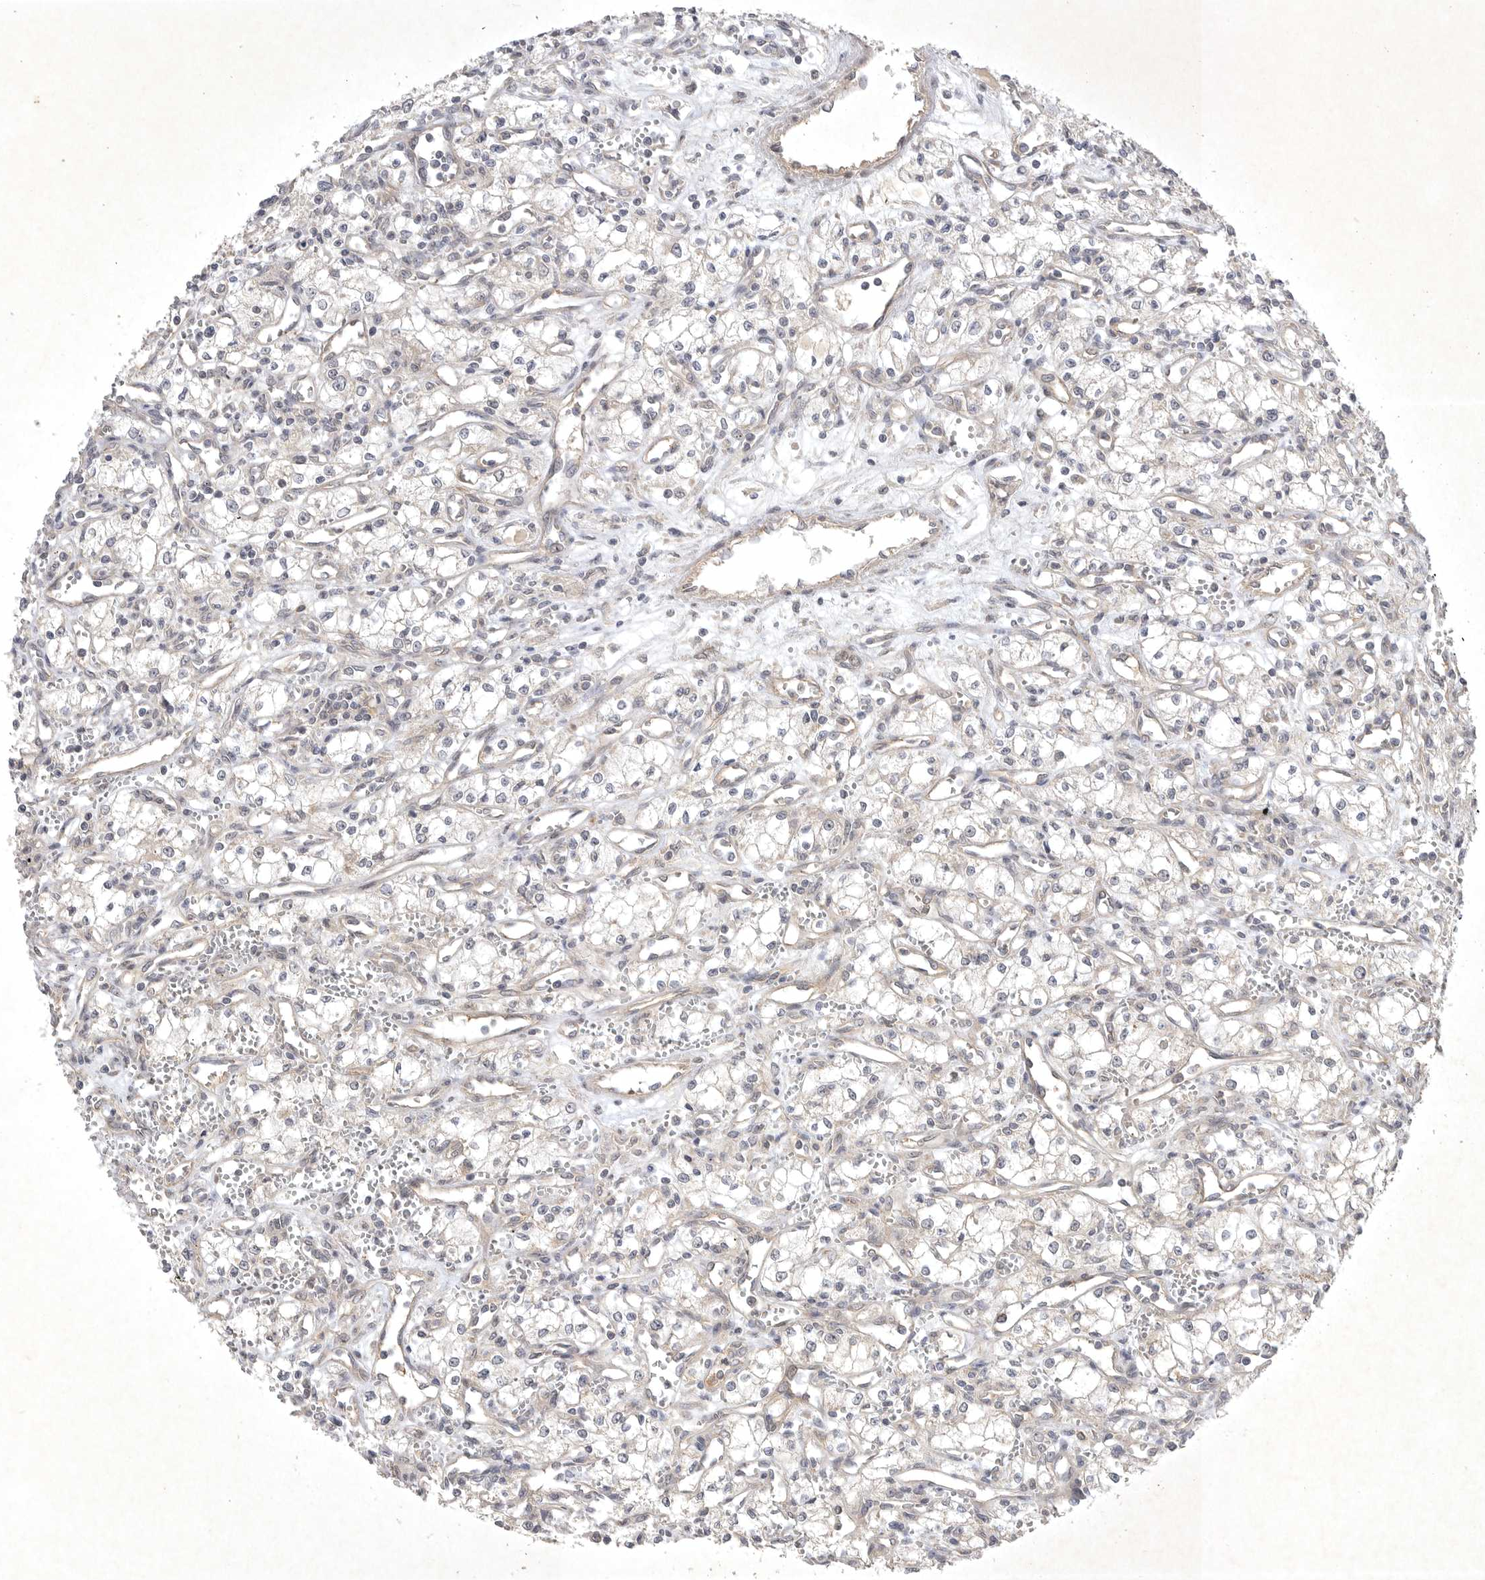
{"staining": {"intensity": "negative", "quantity": "none", "location": "none"}, "tissue": "renal cancer", "cell_type": "Tumor cells", "image_type": "cancer", "snomed": [{"axis": "morphology", "description": "Adenocarcinoma, NOS"}, {"axis": "topography", "description": "Kidney"}], "caption": "An image of human renal adenocarcinoma is negative for staining in tumor cells. Nuclei are stained in blue.", "gene": "PTPDC1", "patient": {"sex": "male", "age": 59}}